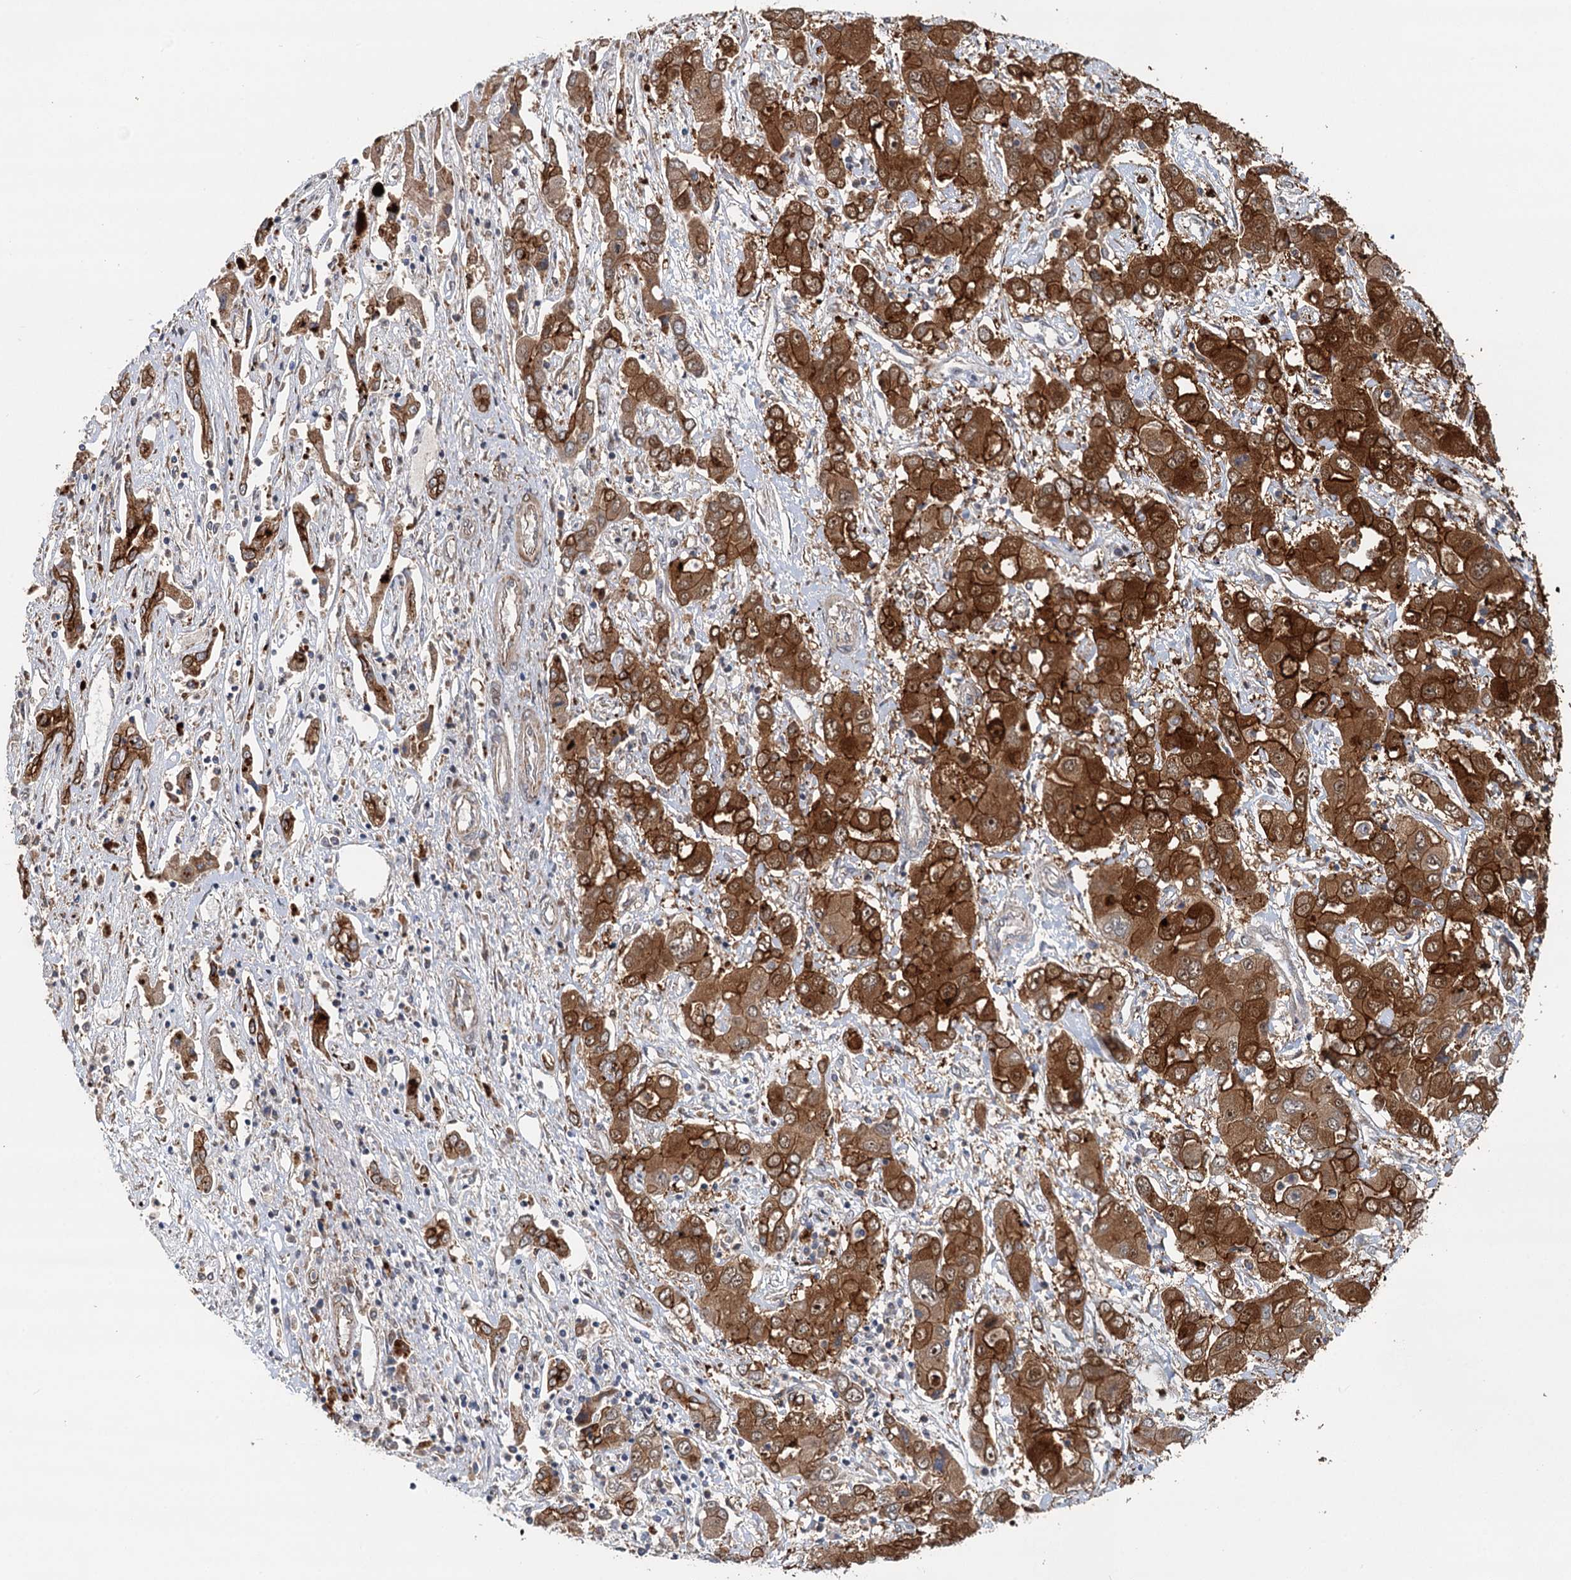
{"staining": {"intensity": "strong", "quantity": ">75%", "location": "cytoplasmic/membranous"}, "tissue": "liver cancer", "cell_type": "Tumor cells", "image_type": "cancer", "snomed": [{"axis": "morphology", "description": "Cholangiocarcinoma"}, {"axis": "topography", "description": "Liver"}], "caption": "Immunohistochemical staining of liver cancer shows high levels of strong cytoplasmic/membranous expression in about >75% of tumor cells.", "gene": "LRRK2", "patient": {"sex": "male", "age": 67}}